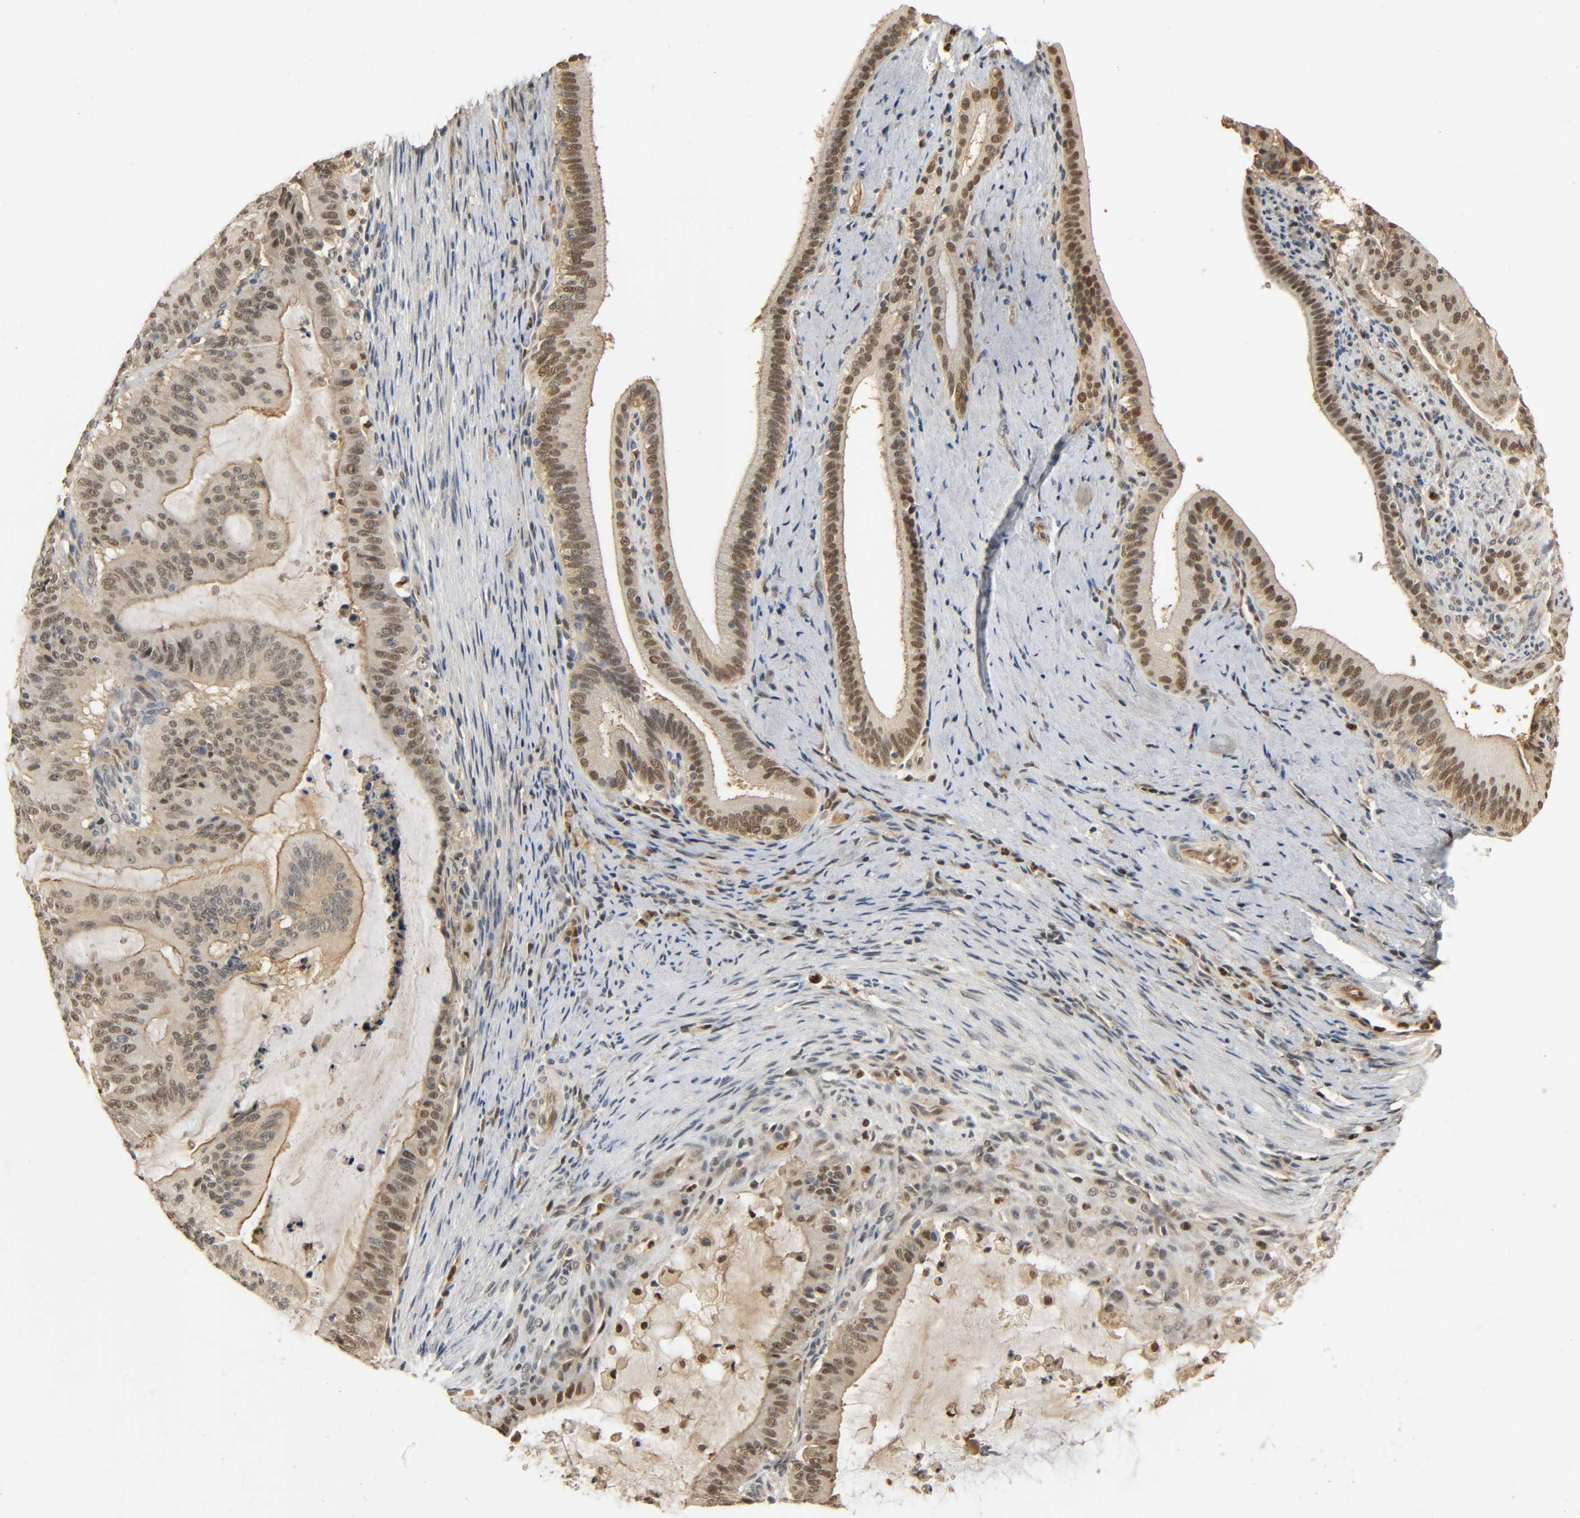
{"staining": {"intensity": "weak", "quantity": ">75%", "location": "cytoplasmic/membranous,nuclear"}, "tissue": "liver cancer", "cell_type": "Tumor cells", "image_type": "cancer", "snomed": [{"axis": "morphology", "description": "Cholangiocarcinoma"}, {"axis": "topography", "description": "Liver"}], "caption": "Brown immunohistochemical staining in liver cholangiocarcinoma displays weak cytoplasmic/membranous and nuclear positivity in about >75% of tumor cells. The staining was performed using DAB (3,3'-diaminobenzidine) to visualize the protein expression in brown, while the nuclei were stained in blue with hematoxylin (Magnification: 20x).", "gene": "ZFPM2", "patient": {"sex": "female", "age": 73}}